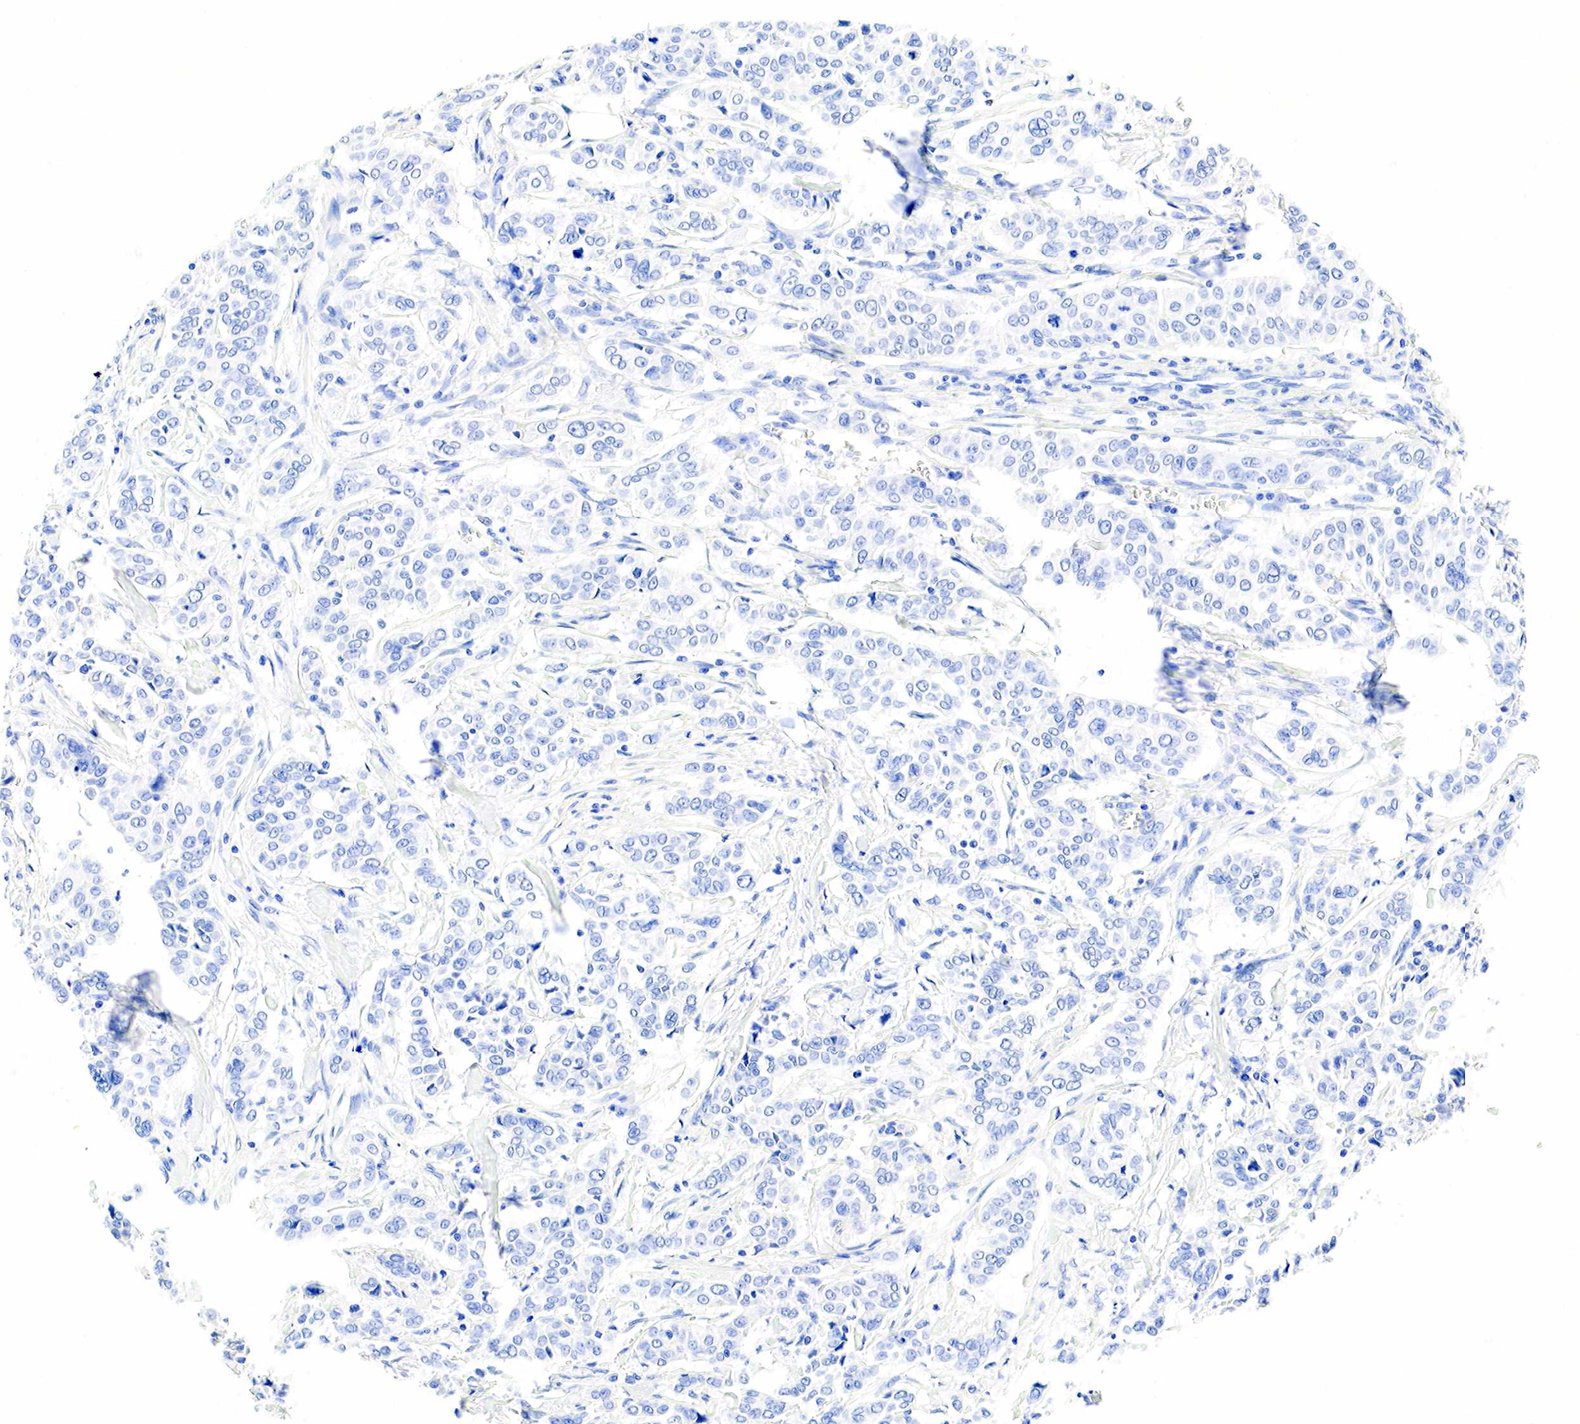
{"staining": {"intensity": "negative", "quantity": "none", "location": "none"}, "tissue": "pancreatic cancer", "cell_type": "Tumor cells", "image_type": "cancer", "snomed": [{"axis": "morphology", "description": "Adenocarcinoma, NOS"}, {"axis": "topography", "description": "Pancreas"}], "caption": "Tumor cells show no significant protein expression in pancreatic adenocarcinoma.", "gene": "CHGA", "patient": {"sex": "female", "age": 52}}